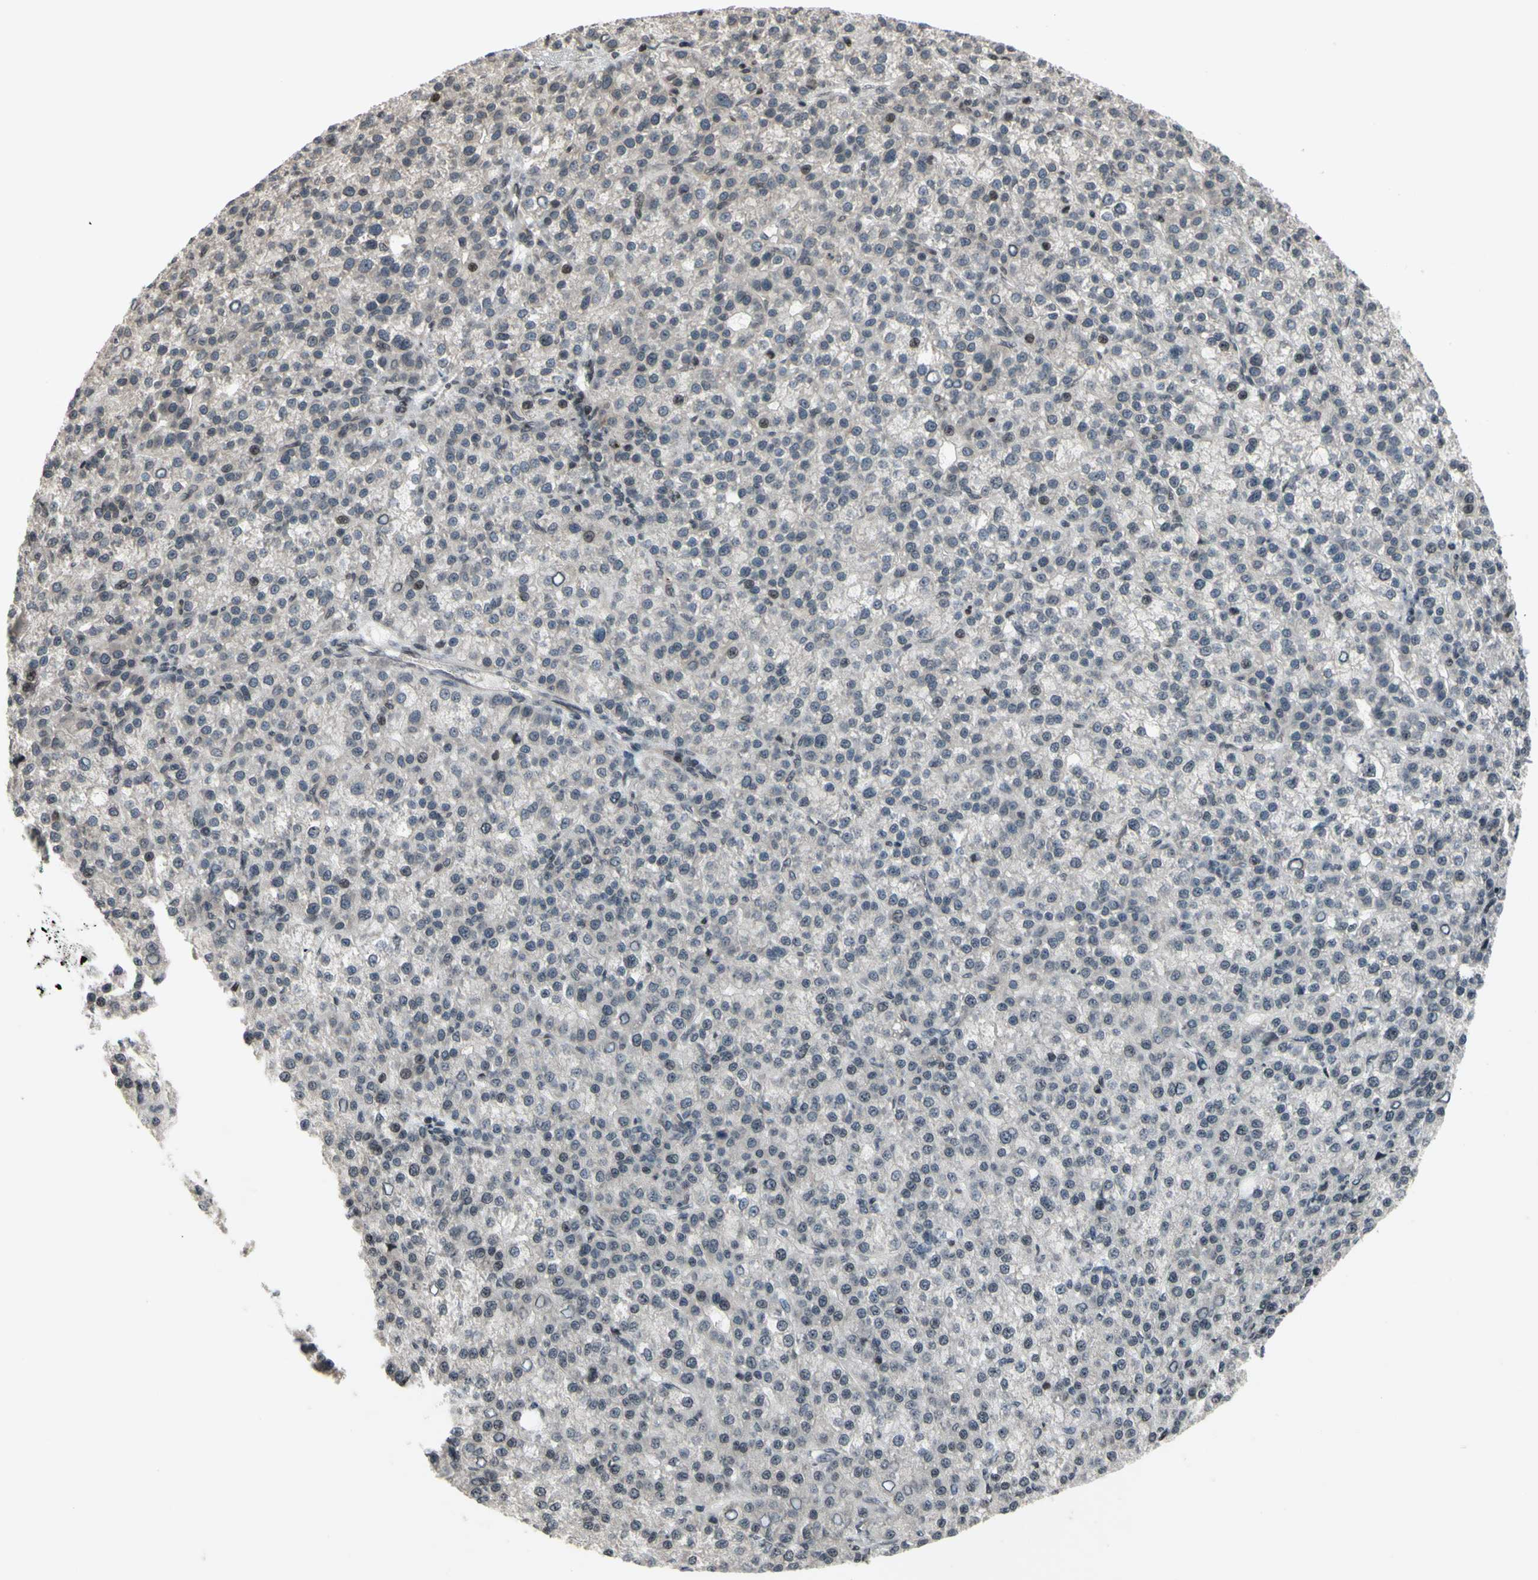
{"staining": {"intensity": "weak", "quantity": "<25%", "location": "cytoplasmic/membranous,nuclear"}, "tissue": "liver cancer", "cell_type": "Tumor cells", "image_type": "cancer", "snomed": [{"axis": "morphology", "description": "Carcinoma, Hepatocellular, NOS"}, {"axis": "topography", "description": "Liver"}], "caption": "An immunohistochemistry (IHC) image of hepatocellular carcinoma (liver) is shown. There is no staining in tumor cells of hepatocellular carcinoma (liver). Brightfield microscopy of IHC stained with DAB (brown) and hematoxylin (blue), captured at high magnification.", "gene": "XPO1", "patient": {"sex": "female", "age": 58}}